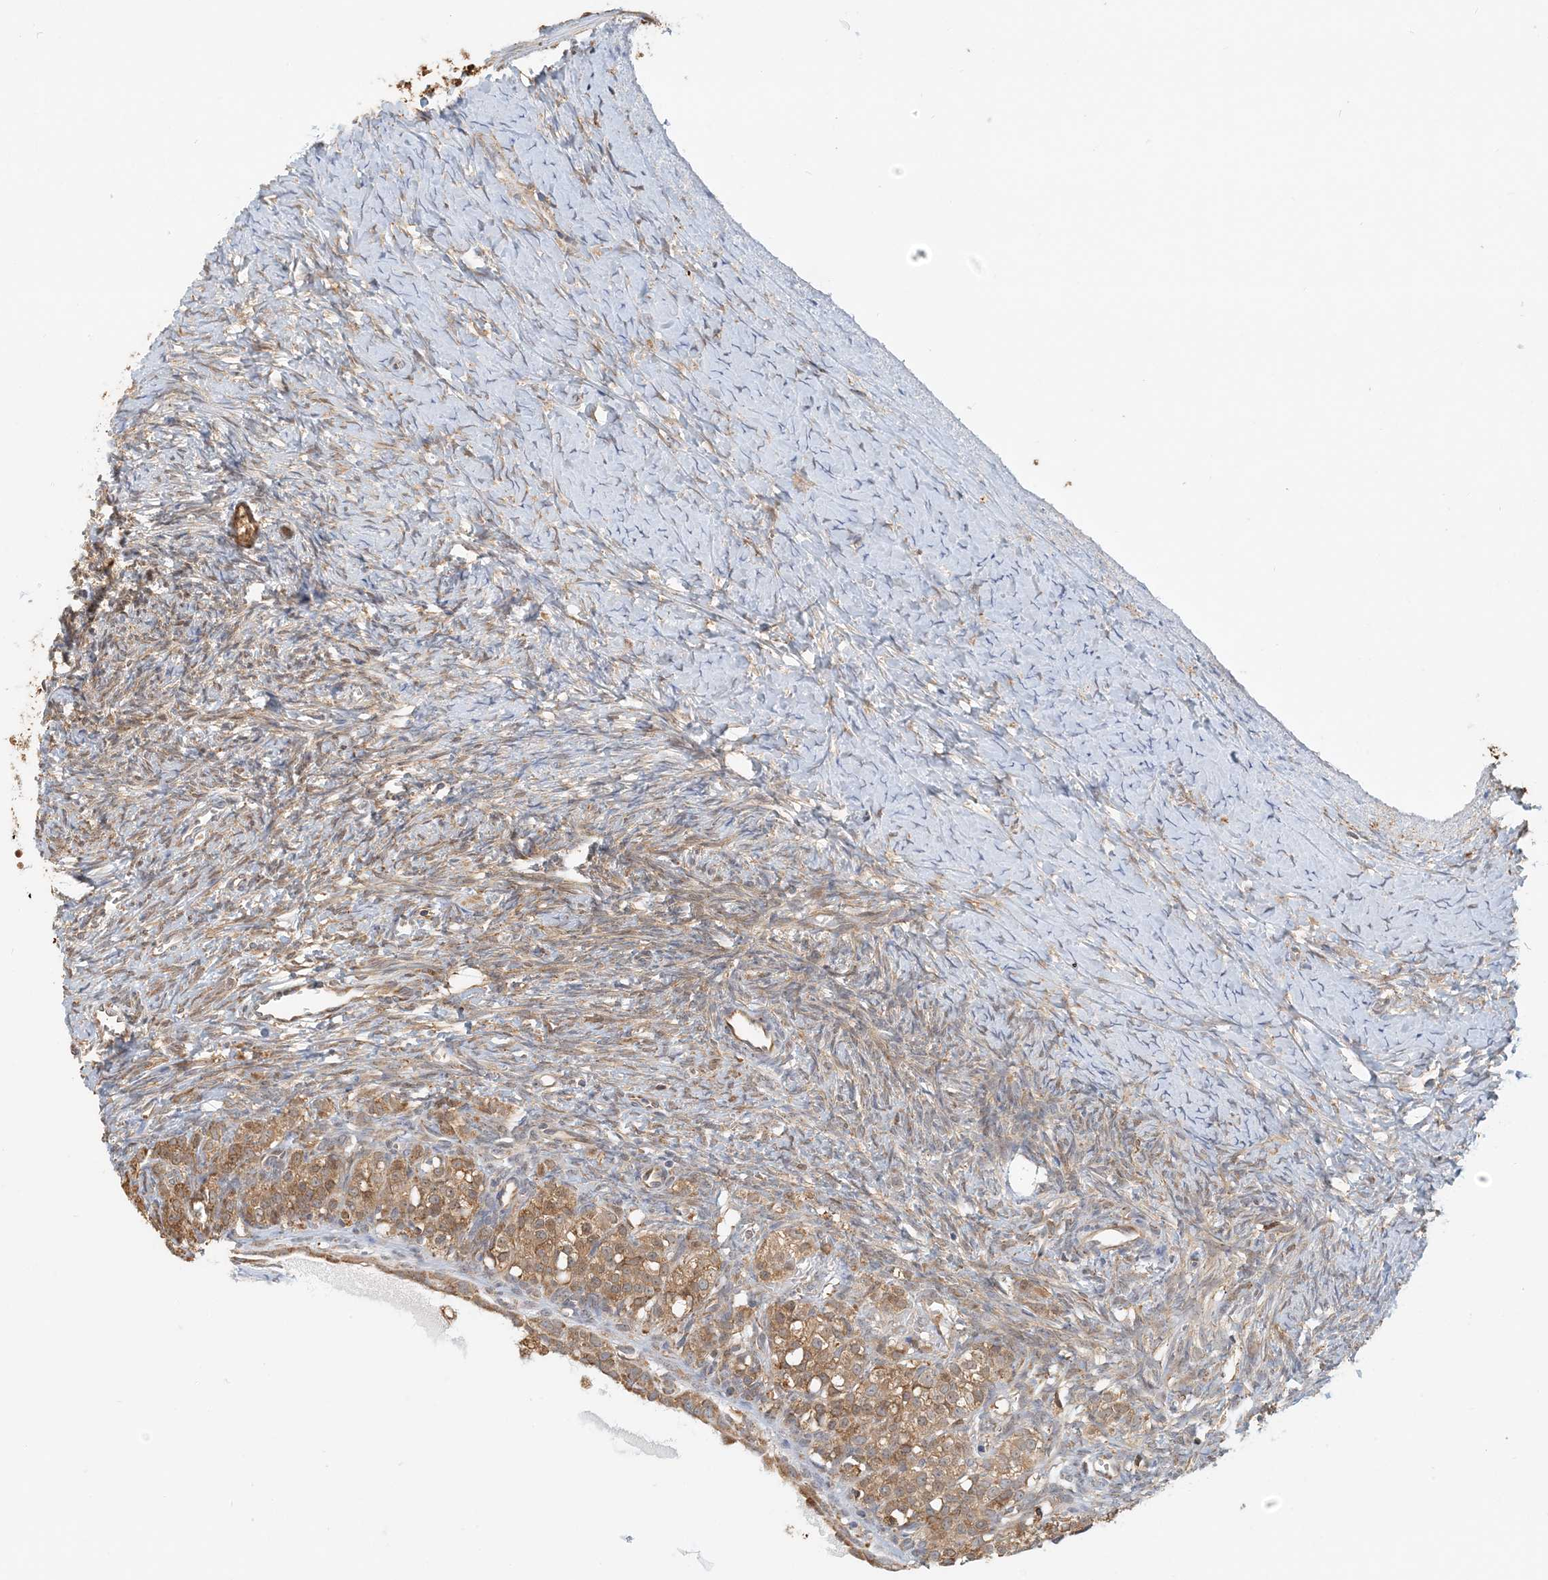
{"staining": {"intensity": "moderate", "quantity": ">75%", "location": "cytoplasmic/membranous"}, "tissue": "ovary", "cell_type": "Ovarian stroma cells", "image_type": "normal", "snomed": [{"axis": "morphology", "description": "Normal tissue, NOS"}, {"axis": "morphology", "description": "Developmental malformation"}, {"axis": "topography", "description": "Ovary"}], "caption": "A high-resolution image shows IHC staining of unremarkable ovary, which shows moderate cytoplasmic/membranous staining in approximately >75% of ovarian stroma cells.", "gene": "HNMT", "patient": {"sex": "female", "age": 39}}